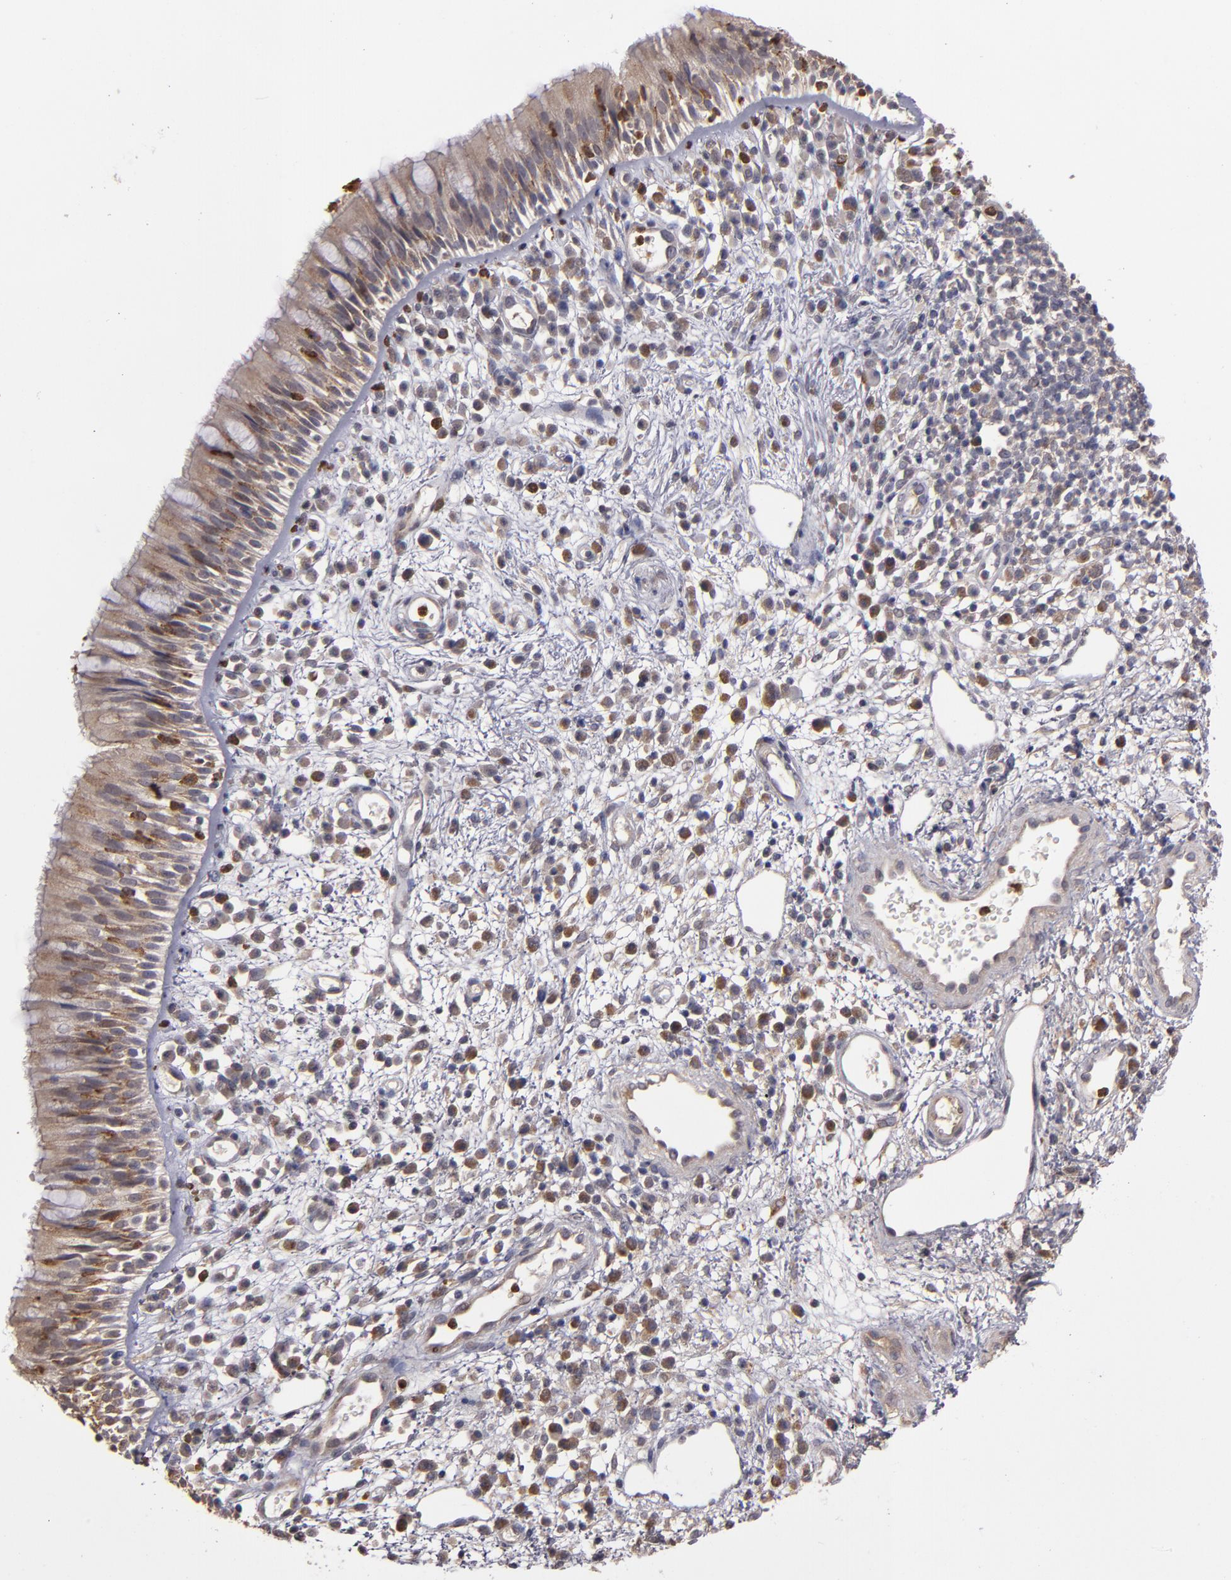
{"staining": {"intensity": "weak", "quantity": ">75%", "location": "cytoplasmic/membranous"}, "tissue": "nasopharynx", "cell_type": "Respiratory epithelial cells", "image_type": "normal", "snomed": [{"axis": "morphology", "description": "Normal tissue, NOS"}, {"axis": "morphology", "description": "Inflammation, NOS"}, {"axis": "morphology", "description": "Malignant melanoma, Metastatic site"}, {"axis": "topography", "description": "Nasopharynx"}], "caption": "Brown immunohistochemical staining in normal nasopharynx demonstrates weak cytoplasmic/membranous expression in approximately >75% of respiratory epithelial cells. (IHC, brightfield microscopy, high magnification).", "gene": "SERPINA7", "patient": {"sex": "female", "age": 55}}